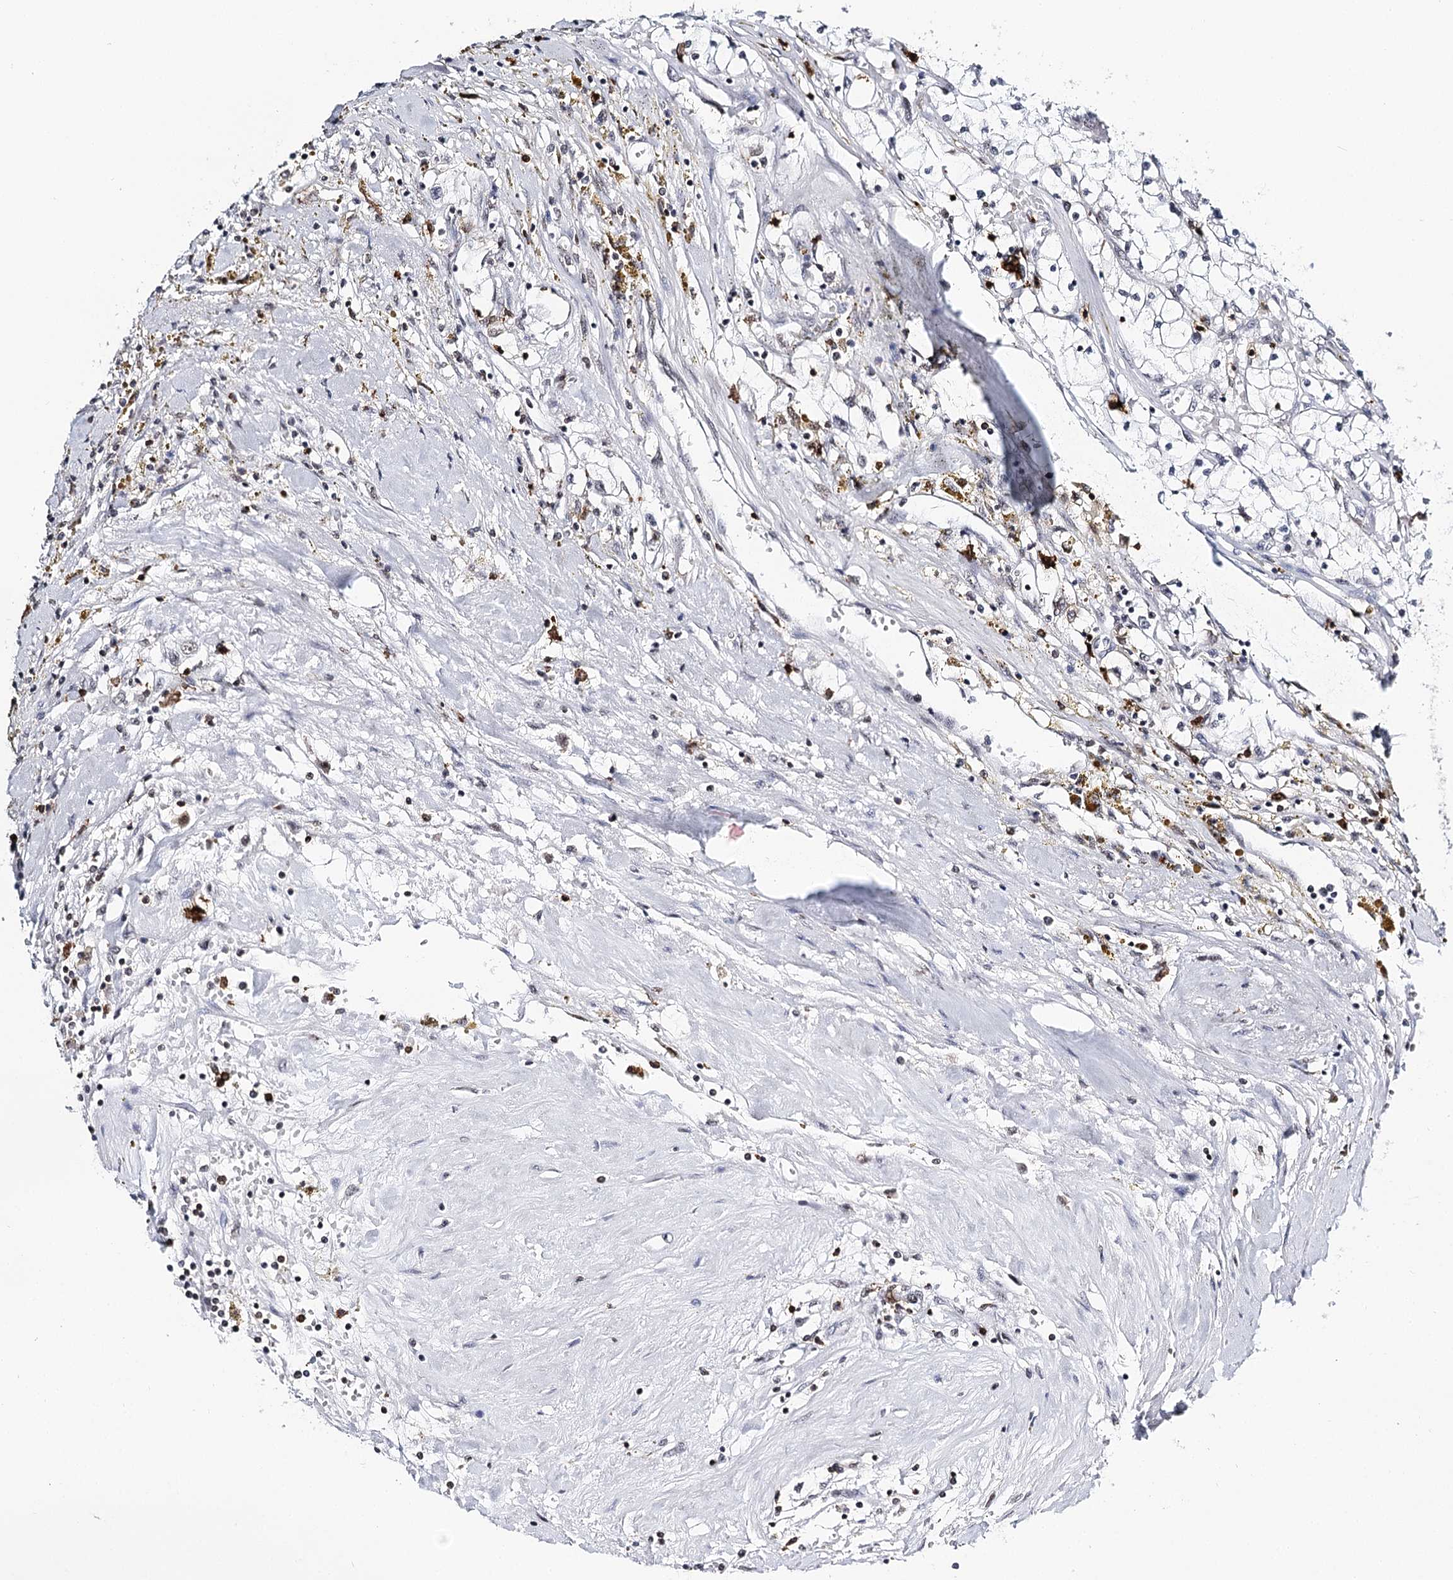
{"staining": {"intensity": "negative", "quantity": "none", "location": "none"}, "tissue": "renal cancer", "cell_type": "Tumor cells", "image_type": "cancer", "snomed": [{"axis": "morphology", "description": "Adenocarcinoma, NOS"}, {"axis": "topography", "description": "Kidney"}], "caption": "Immunohistochemical staining of human renal adenocarcinoma reveals no significant positivity in tumor cells.", "gene": "BARD1", "patient": {"sex": "male", "age": 56}}